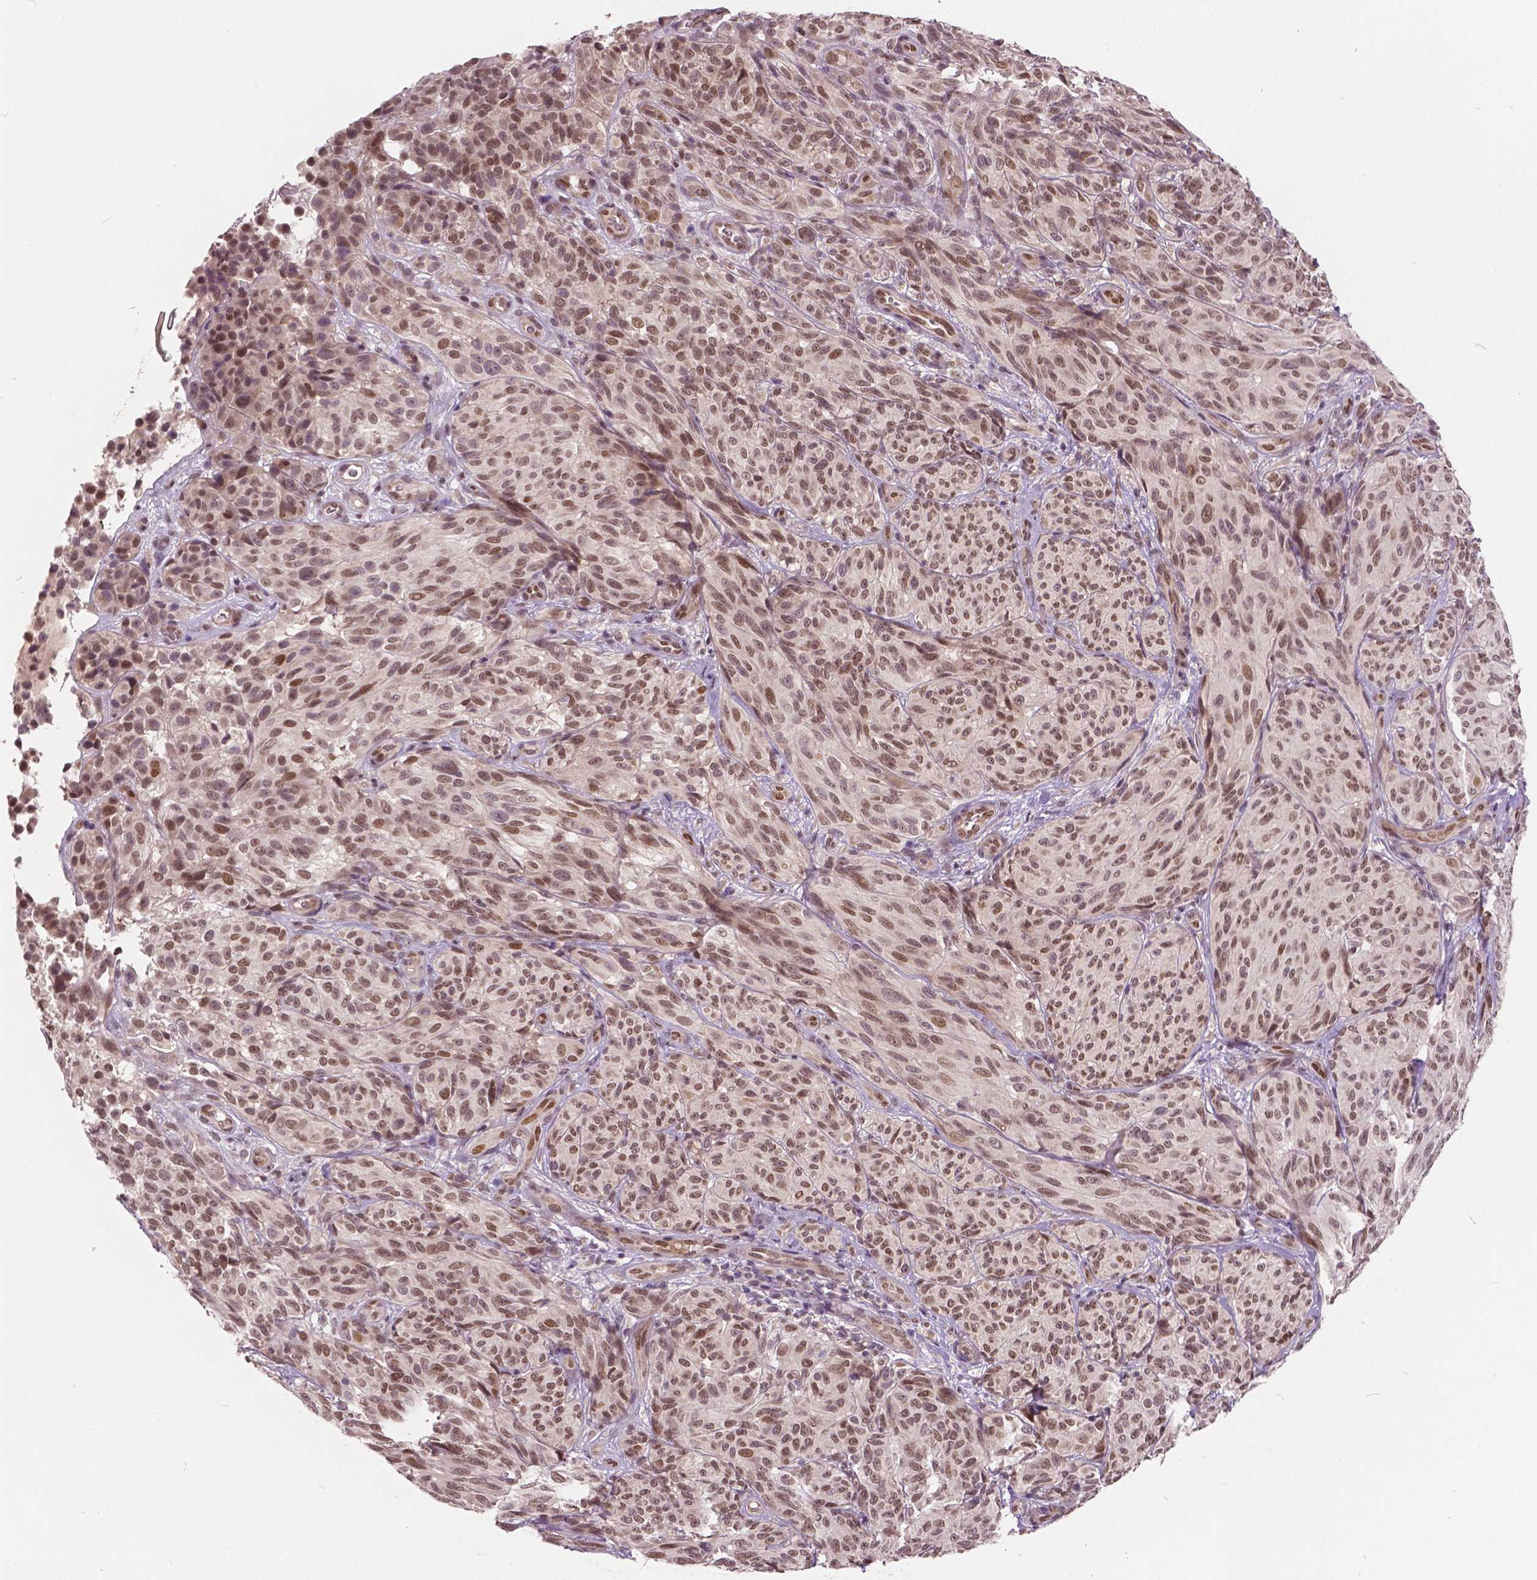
{"staining": {"intensity": "weak", "quantity": ">75%", "location": "nuclear"}, "tissue": "melanoma", "cell_type": "Tumor cells", "image_type": "cancer", "snomed": [{"axis": "morphology", "description": "Malignant melanoma, NOS"}, {"axis": "topography", "description": "Skin"}], "caption": "High-power microscopy captured an immunohistochemistry image of malignant melanoma, revealing weak nuclear expression in about >75% of tumor cells.", "gene": "HMBOX1", "patient": {"sex": "female", "age": 85}}